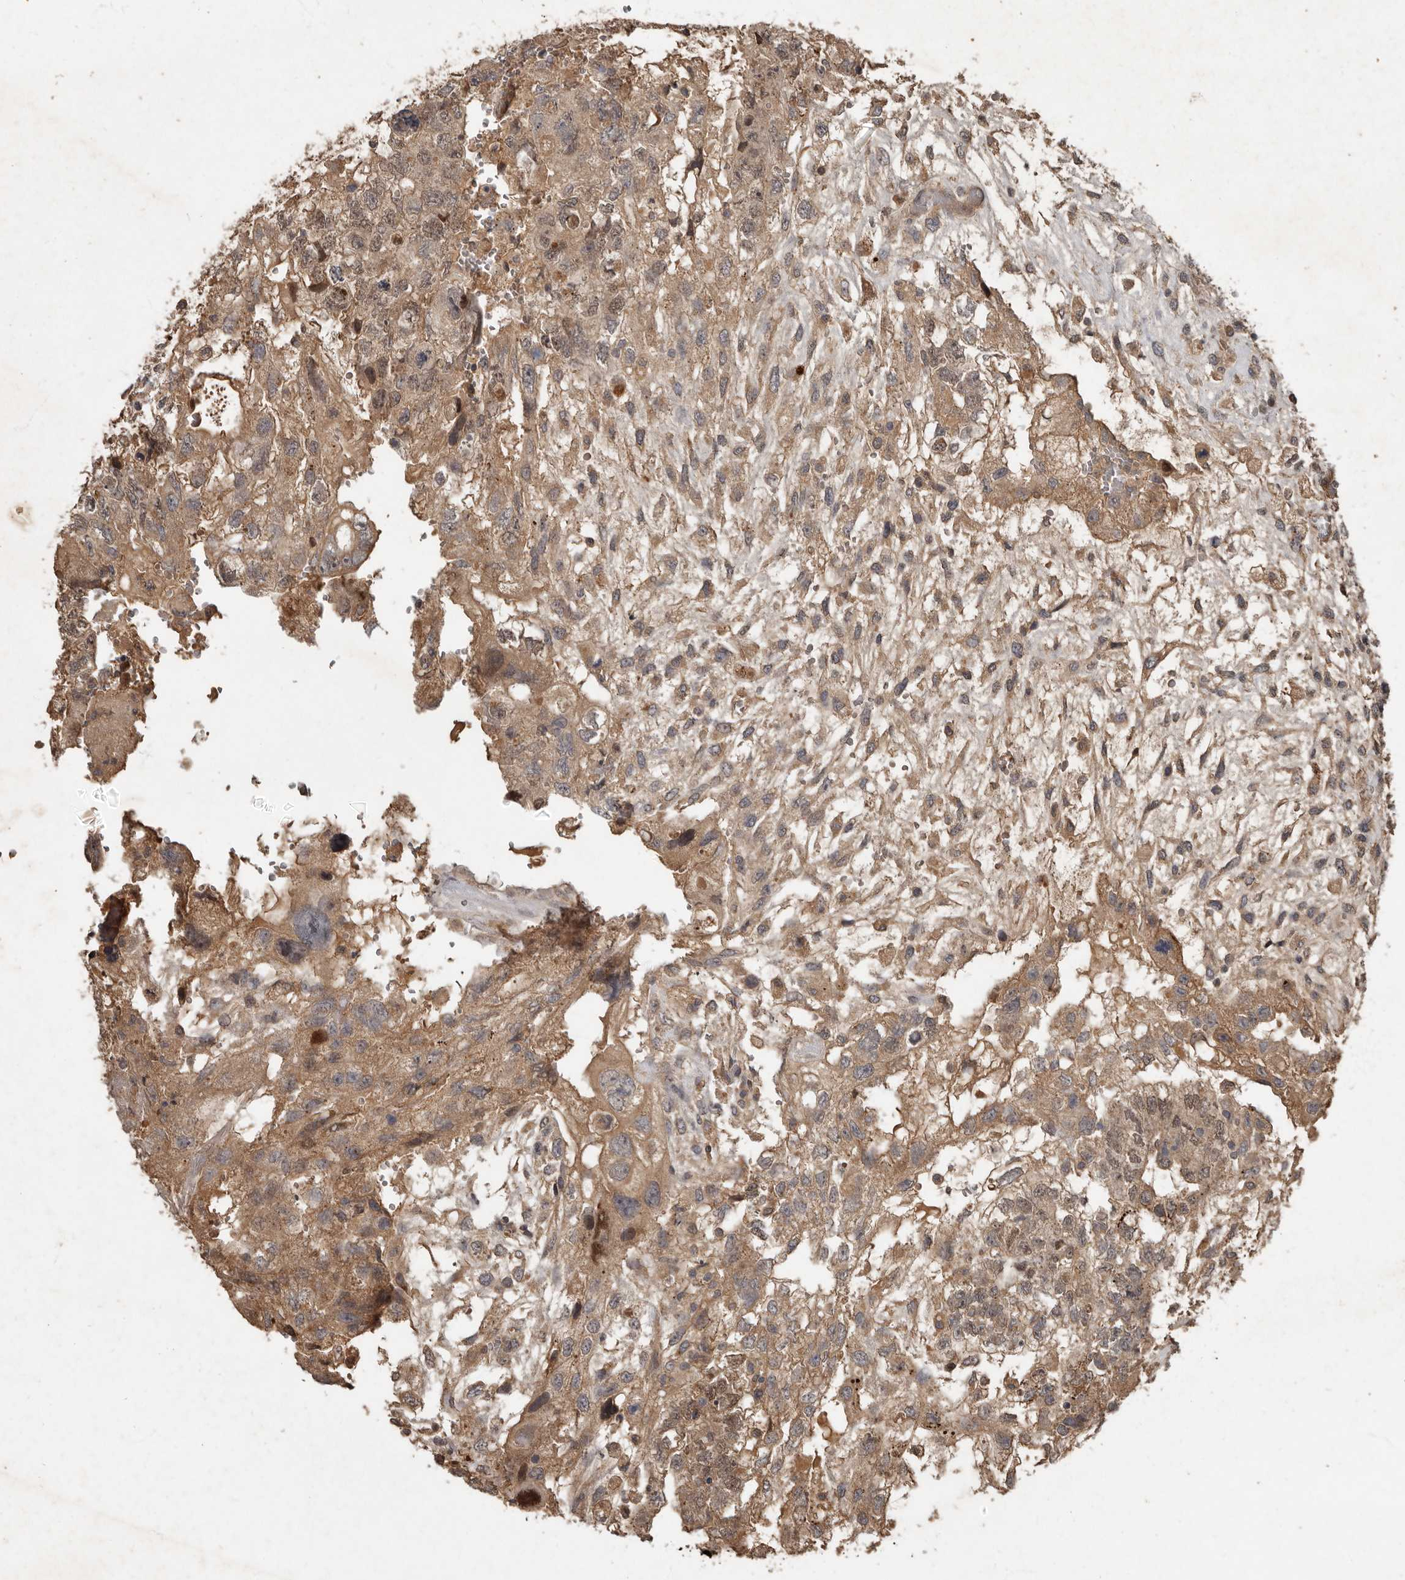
{"staining": {"intensity": "moderate", "quantity": ">75%", "location": "cytoplasmic/membranous,nuclear"}, "tissue": "testis cancer", "cell_type": "Tumor cells", "image_type": "cancer", "snomed": [{"axis": "morphology", "description": "Carcinoma, Embryonal, NOS"}, {"axis": "topography", "description": "Testis"}], "caption": "Immunohistochemical staining of testis embryonal carcinoma shows medium levels of moderate cytoplasmic/membranous and nuclear positivity in approximately >75% of tumor cells.", "gene": "KIF26B", "patient": {"sex": "male", "age": 36}}